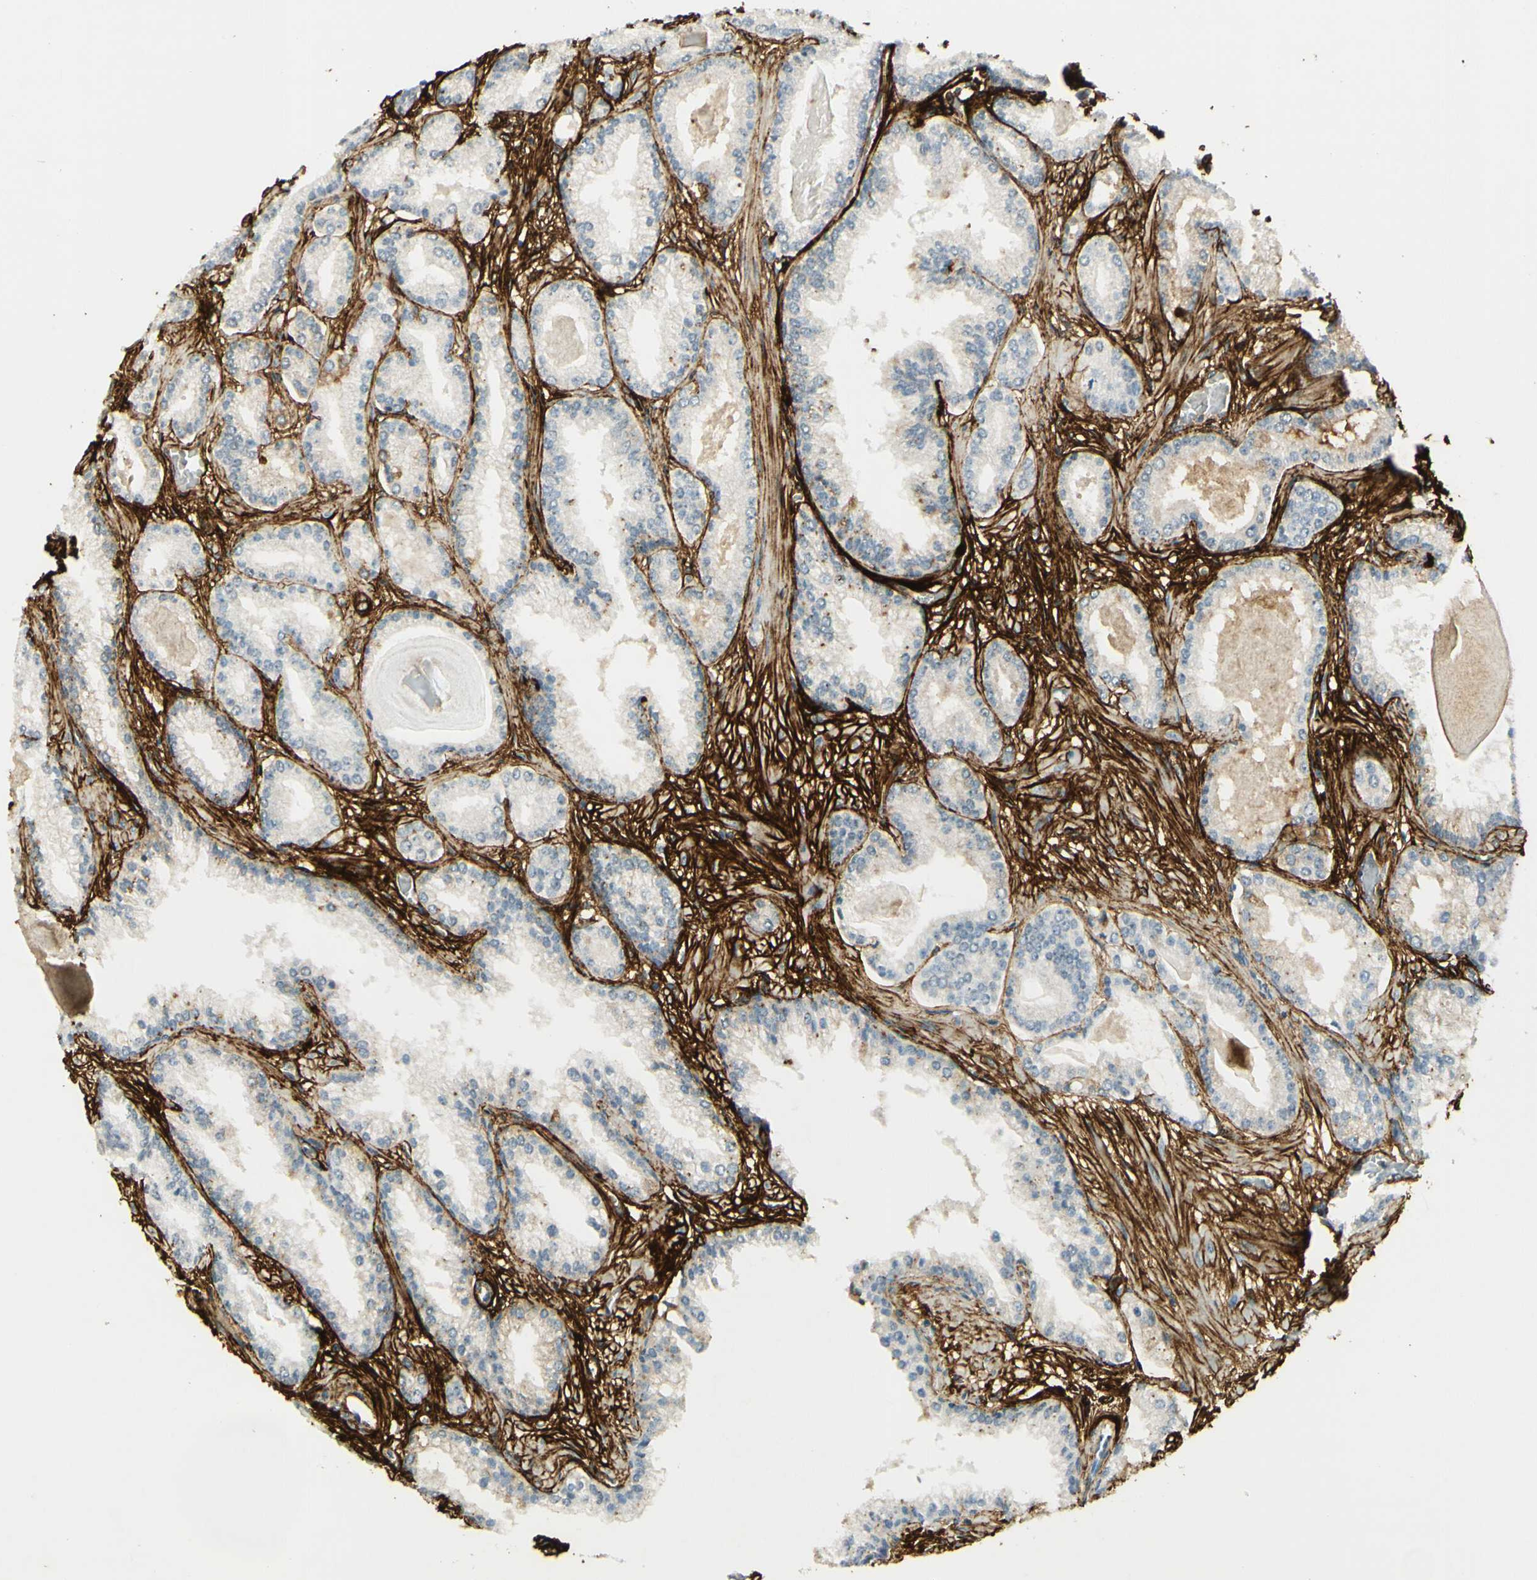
{"staining": {"intensity": "weak", "quantity": "25%-75%", "location": "cytoplasmic/membranous"}, "tissue": "prostate cancer", "cell_type": "Tumor cells", "image_type": "cancer", "snomed": [{"axis": "morphology", "description": "Adenocarcinoma, Low grade"}, {"axis": "topography", "description": "Prostate"}], "caption": "Brown immunohistochemical staining in human adenocarcinoma (low-grade) (prostate) demonstrates weak cytoplasmic/membranous staining in about 25%-75% of tumor cells.", "gene": "TNN", "patient": {"sex": "male", "age": 59}}